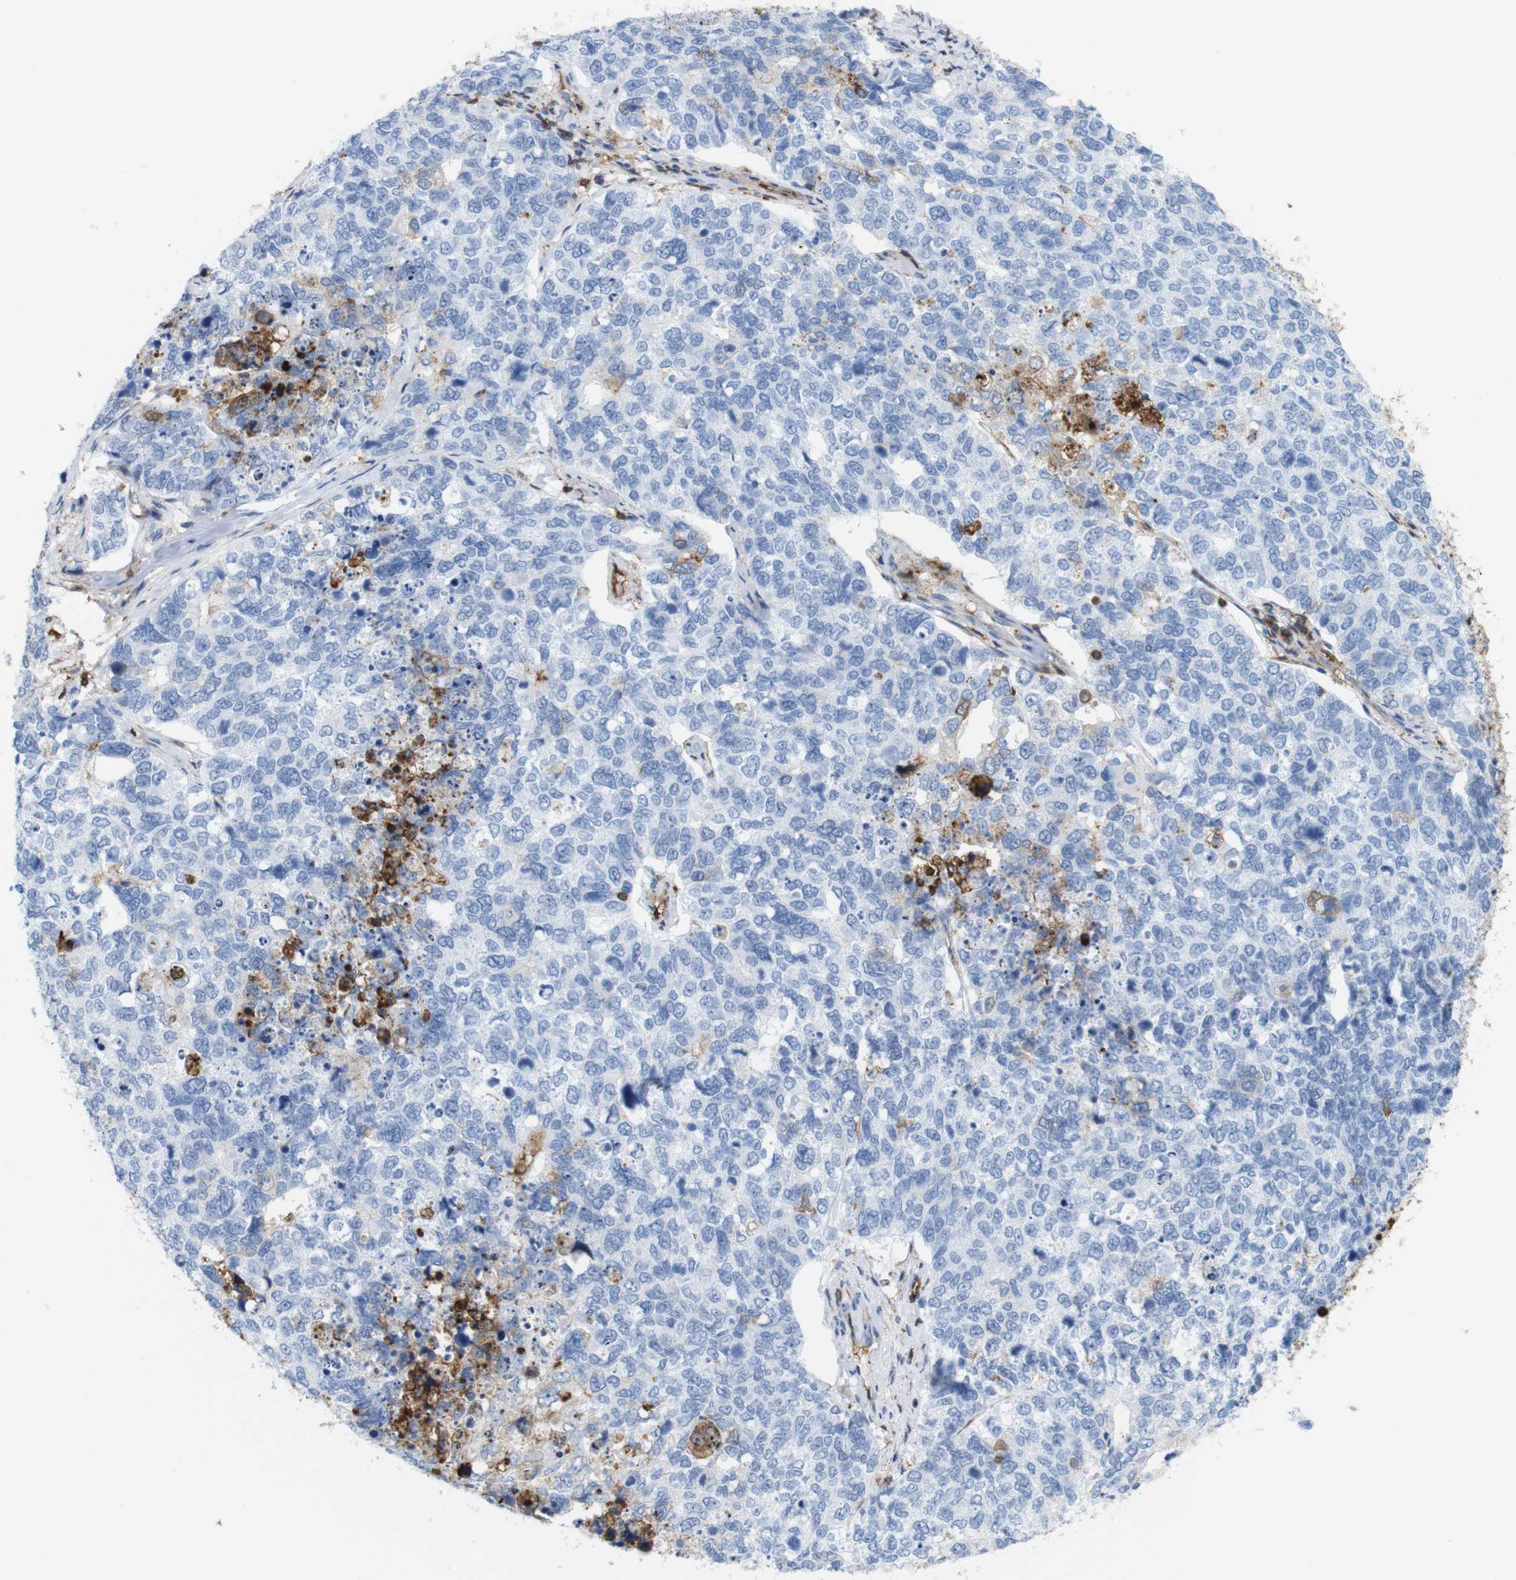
{"staining": {"intensity": "negative", "quantity": "none", "location": "none"}, "tissue": "cervical cancer", "cell_type": "Tumor cells", "image_type": "cancer", "snomed": [{"axis": "morphology", "description": "Squamous cell carcinoma, NOS"}, {"axis": "topography", "description": "Cervix"}], "caption": "Tumor cells show no significant staining in cervical cancer. (DAB immunohistochemistry with hematoxylin counter stain).", "gene": "ANXA1", "patient": {"sex": "female", "age": 63}}